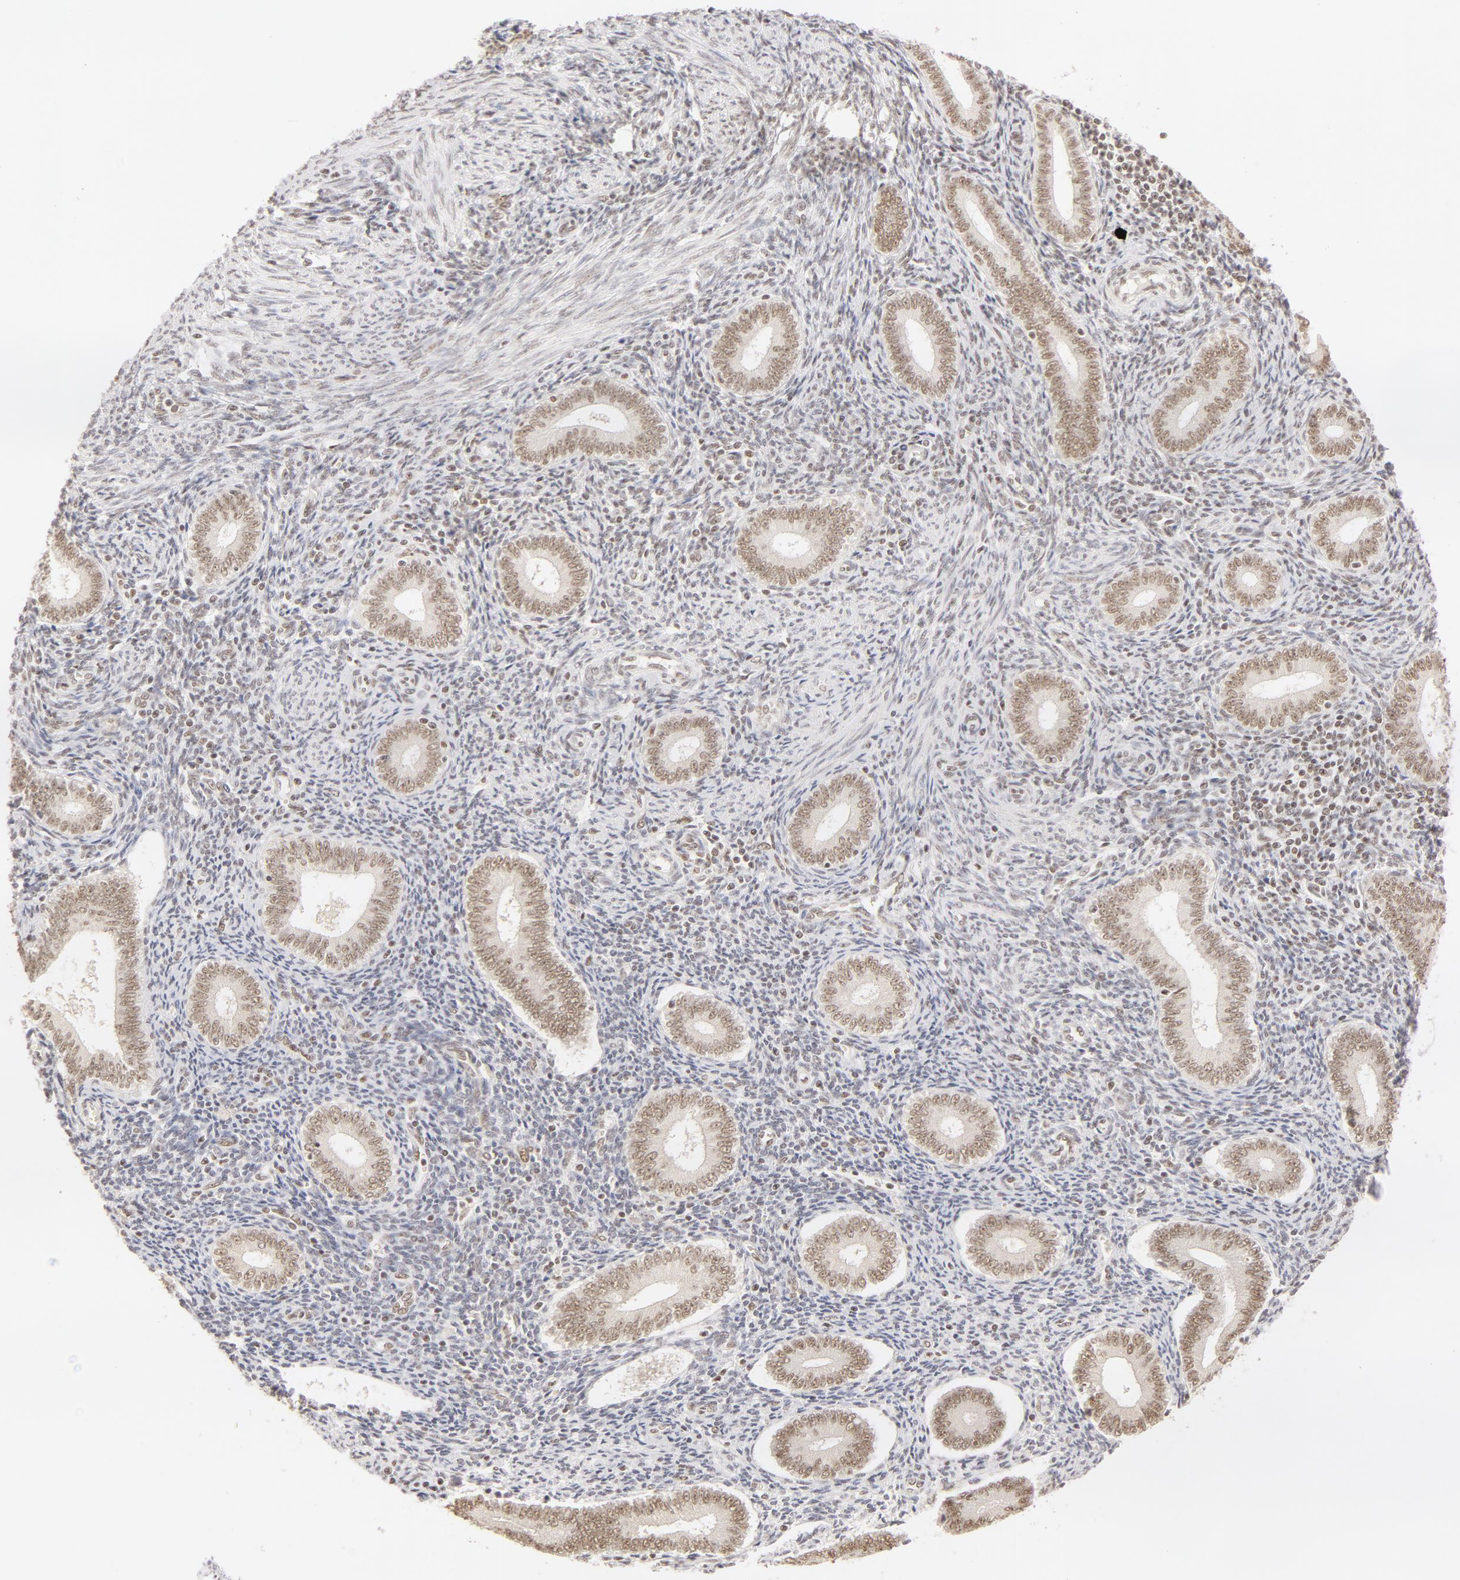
{"staining": {"intensity": "weak", "quantity": ">75%", "location": "nuclear"}, "tissue": "endometrium", "cell_type": "Cells in endometrial stroma", "image_type": "normal", "snomed": [{"axis": "morphology", "description": "Normal tissue, NOS"}, {"axis": "topography", "description": "Endometrium"}], "caption": "A histopathology image showing weak nuclear positivity in about >75% of cells in endometrial stroma in benign endometrium, as visualized by brown immunohistochemical staining.", "gene": "RBM39", "patient": {"sex": "female", "age": 35}}